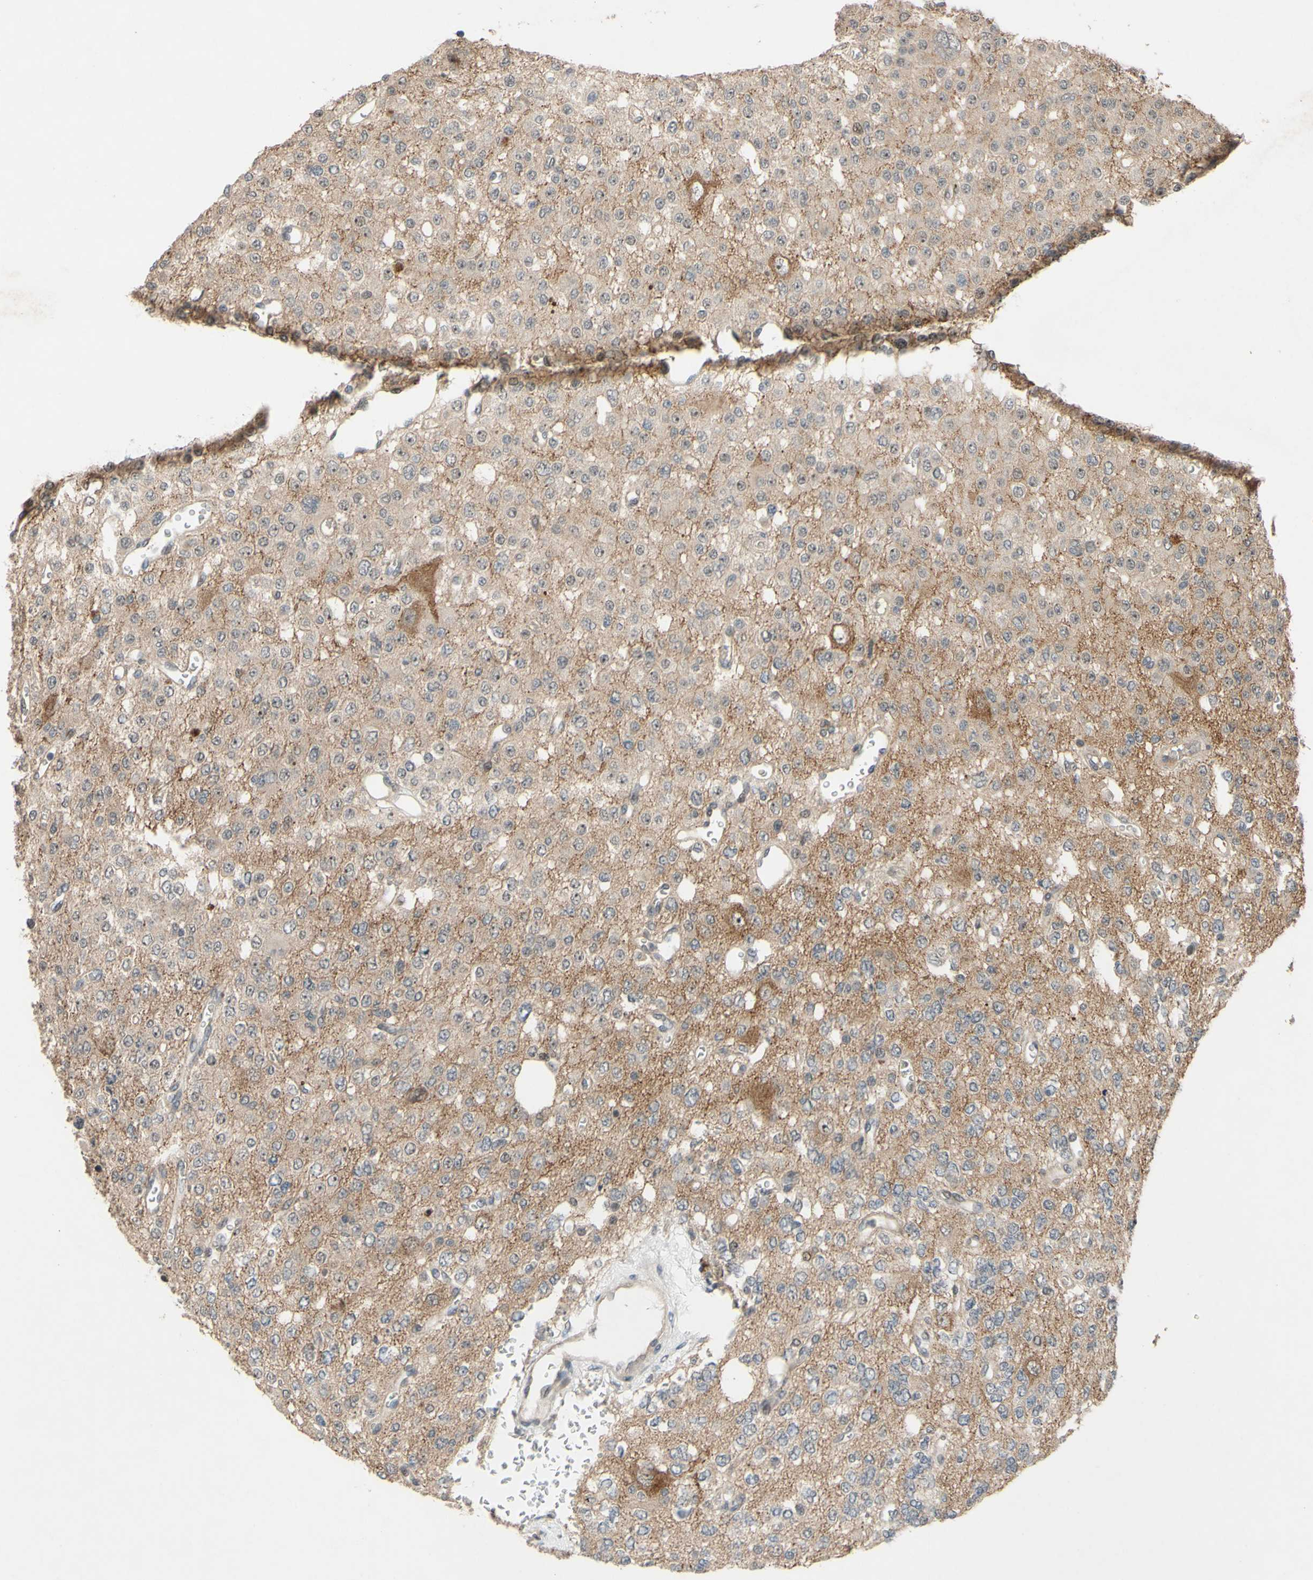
{"staining": {"intensity": "weak", "quantity": "25%-75%", "location": "cytoplasmic/membranous"}, "tissue": "glioma", "cell_type": "Tumor cells", "image_type": "cancer", "snomed": [{"axis": "morphology", "description": "Glioma, malignant, Low grade"}, {"axis": "topography", "description": "Brain"}], "caption": "Immunohistochemical staining of human malignant glioma (low-grade) exhibits low levels of weak cytoplasmic/membranous staining in approximately 25%-75% of tumor cells.", "gene": "ALK", "patient": {"sex": "male", "age": 38}}